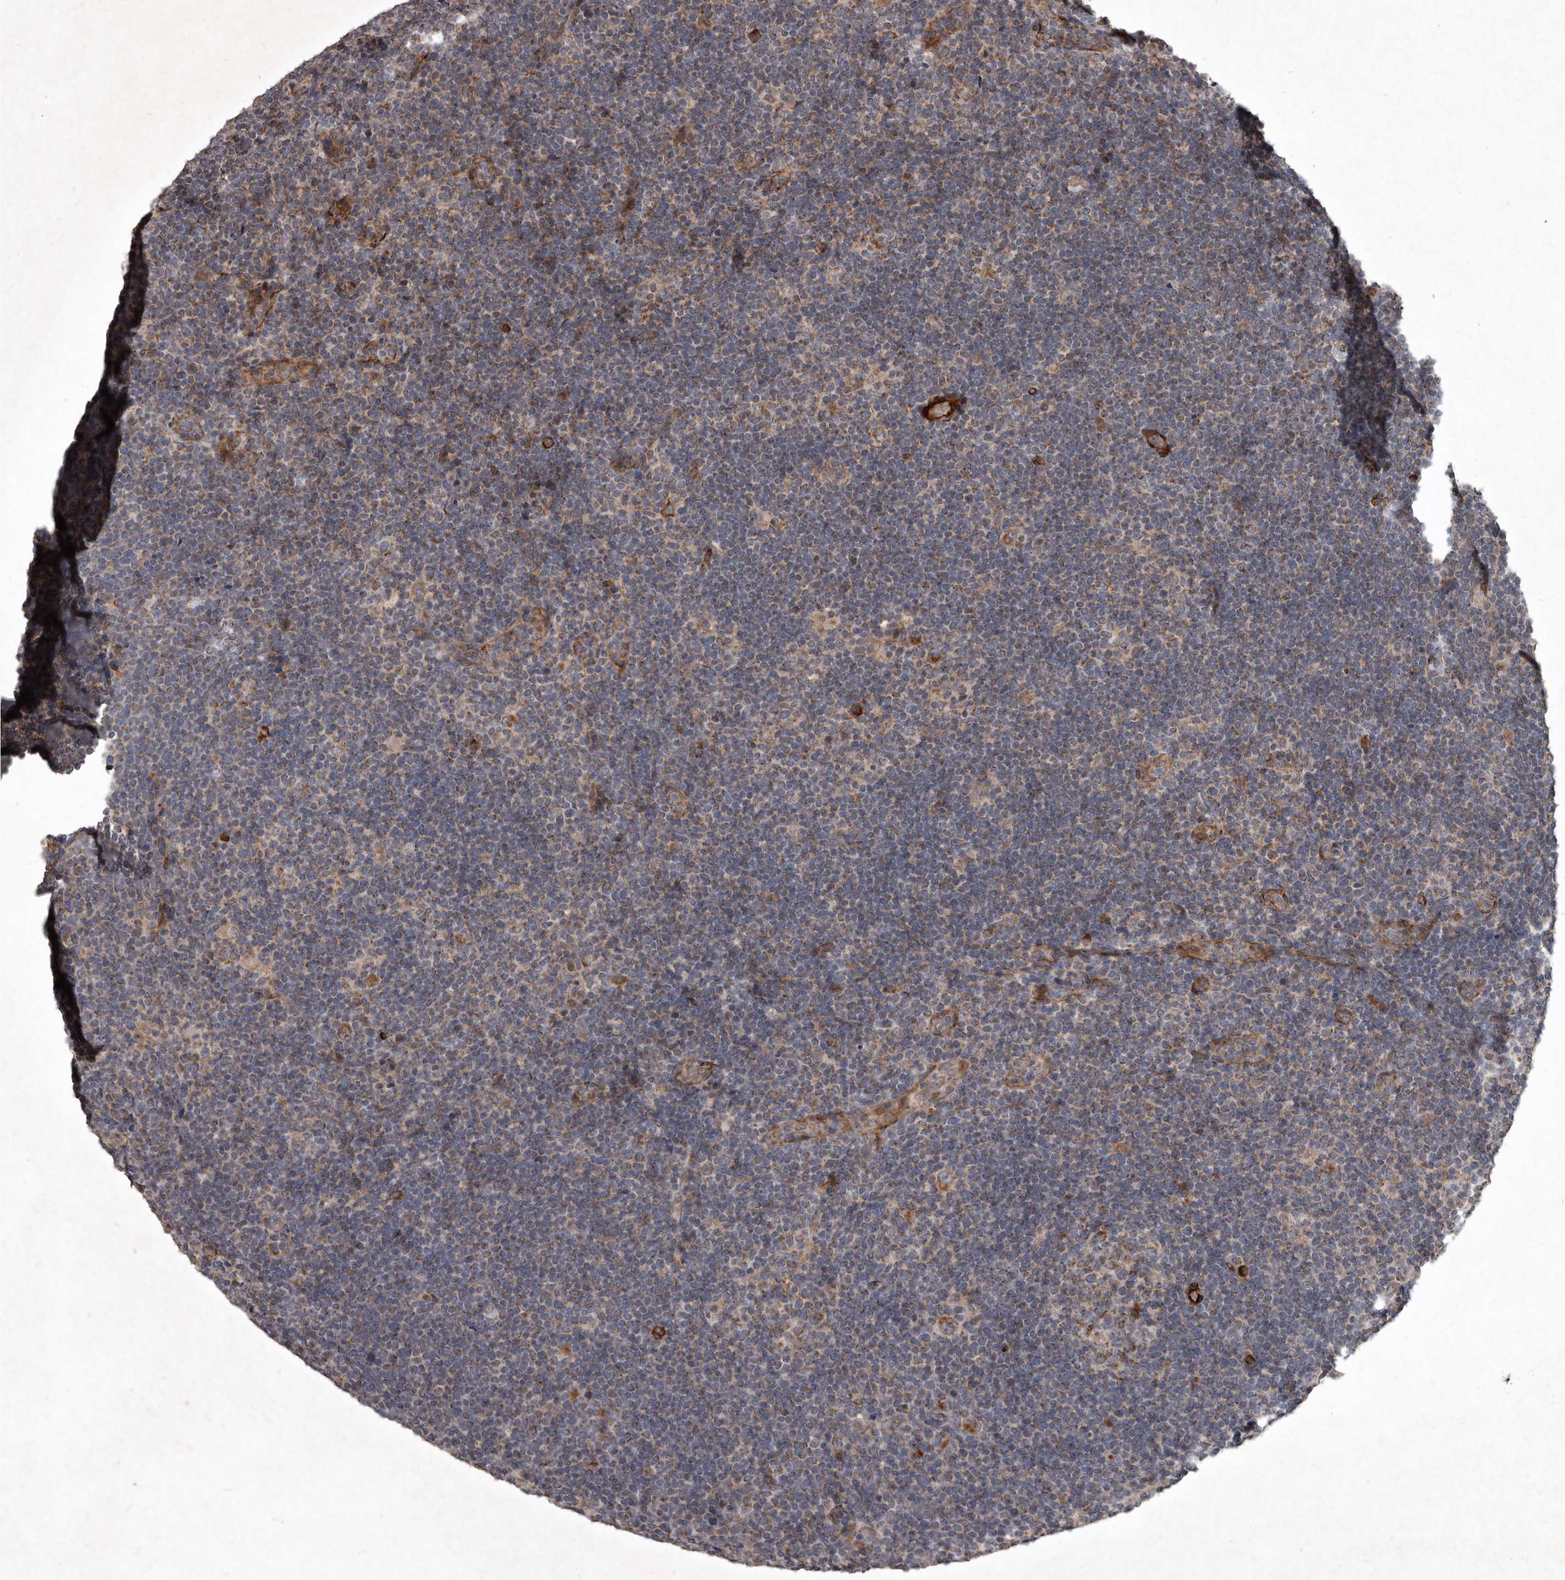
{"staining": {"intensity": "moderate", "quantity": ">75%", "location": "cytoplasmic/membranous"}, "tissue": "lymphoma", "cell_type": "Tumor cells", "image_type": "cancer", "snomed": [{"axis": "morphology", "description": "Hodgkin's disease, NOS"}, {"axis": "topography", "description": "Lymph node"}], "caption": "An image of human lymphoma stained for a protein demonstrates moderate cytoplasmic/membranous brown staining in tumor cells.", "gene": "MRPS15", "patient": {"sex": "female", "age": 57}}